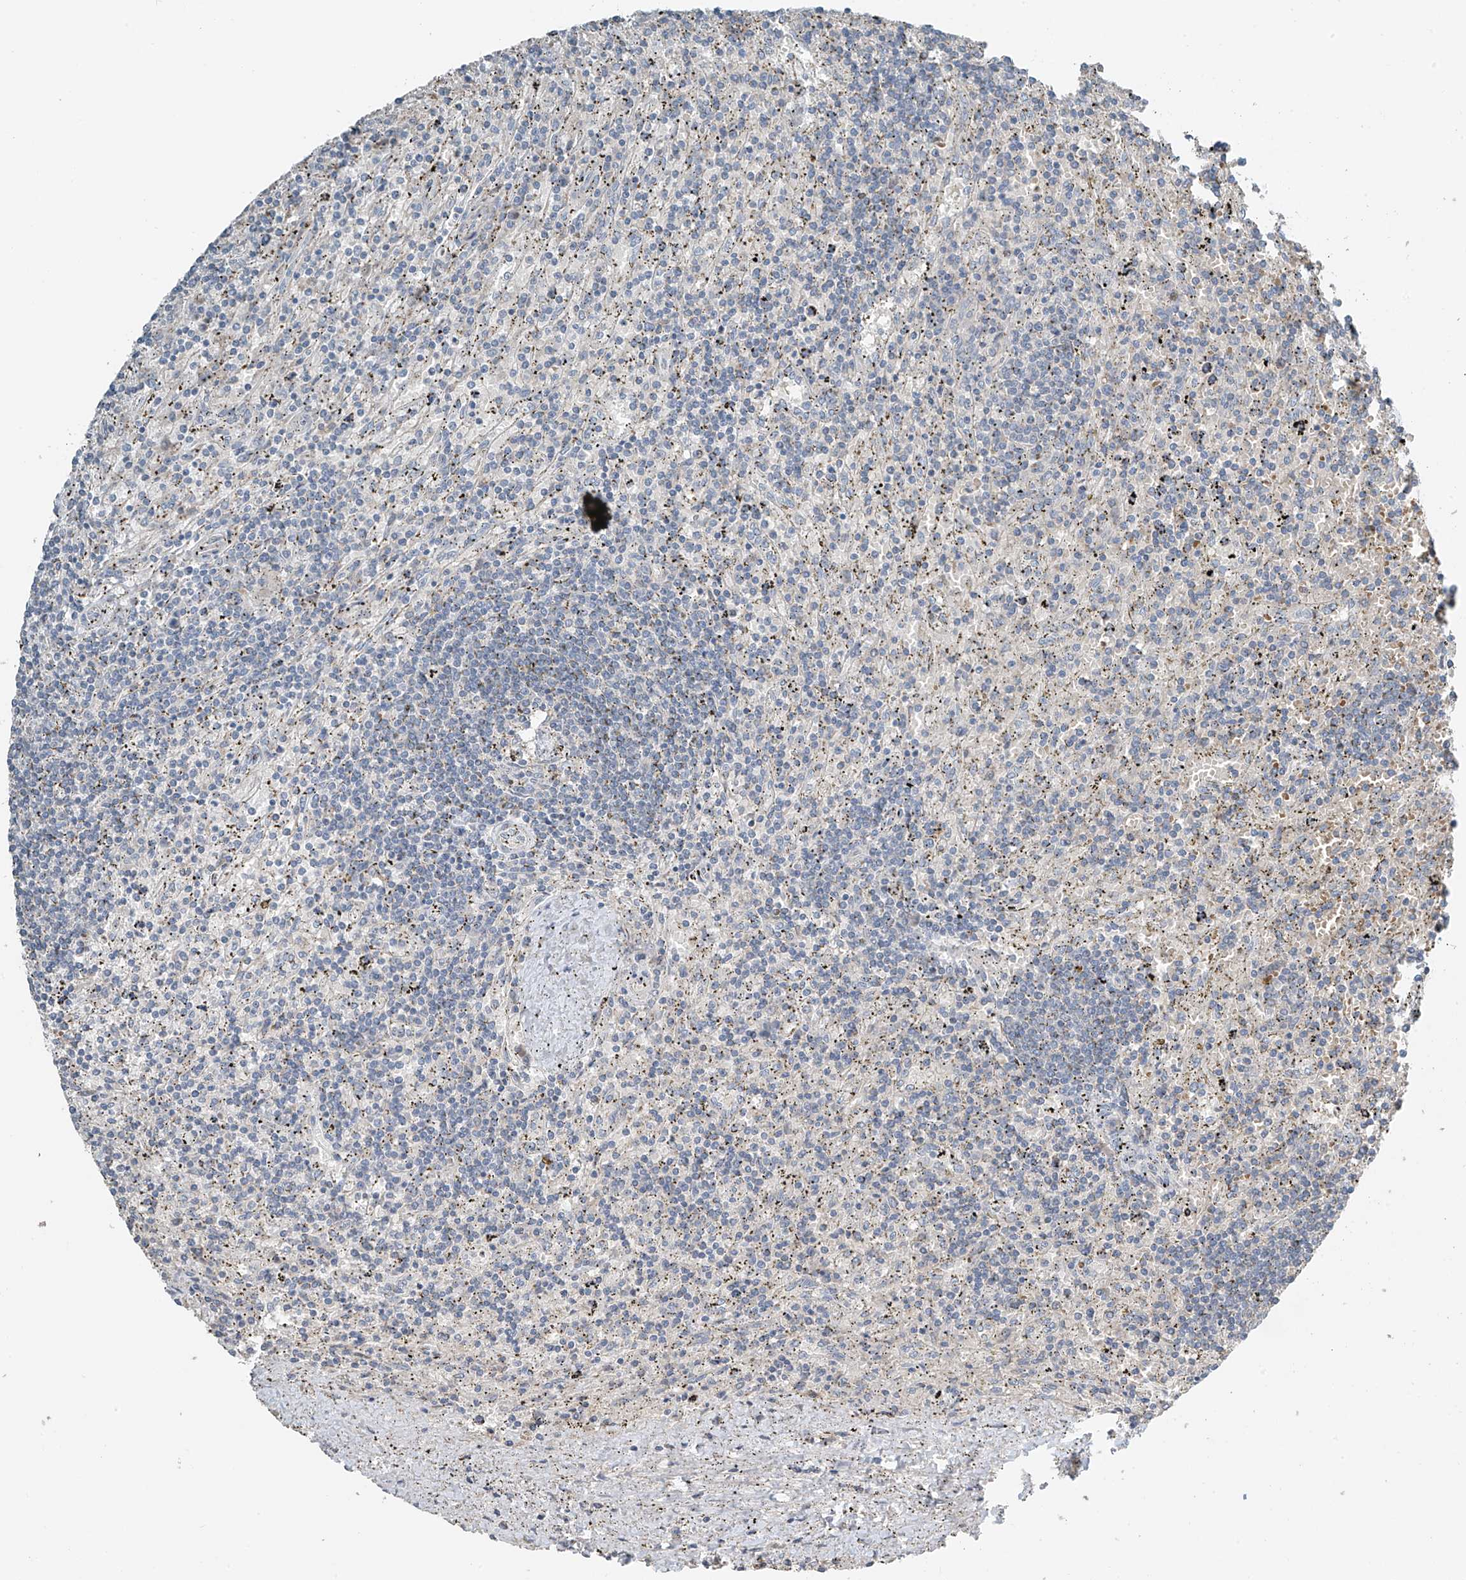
{"staining": {"intensity": "negative", "quantity": "none", "location": "none"}, "tissue": "lymphoma", "cell_type": "Tumor cells", "image_type": "cancer", "snomed": [{"axis": "morphology", "description": "Malignant lymphoma, non-Hodgkin's type, Low grade"}, {"axis": "topography", "description": "Spleen"}], "caption": "The image displays no staining of tumor cells in low-grade malignant lymphoma, non-Hodgkin's type.", "gene": "HOXA11", "patient": {"sex": "male", "age": 76}}